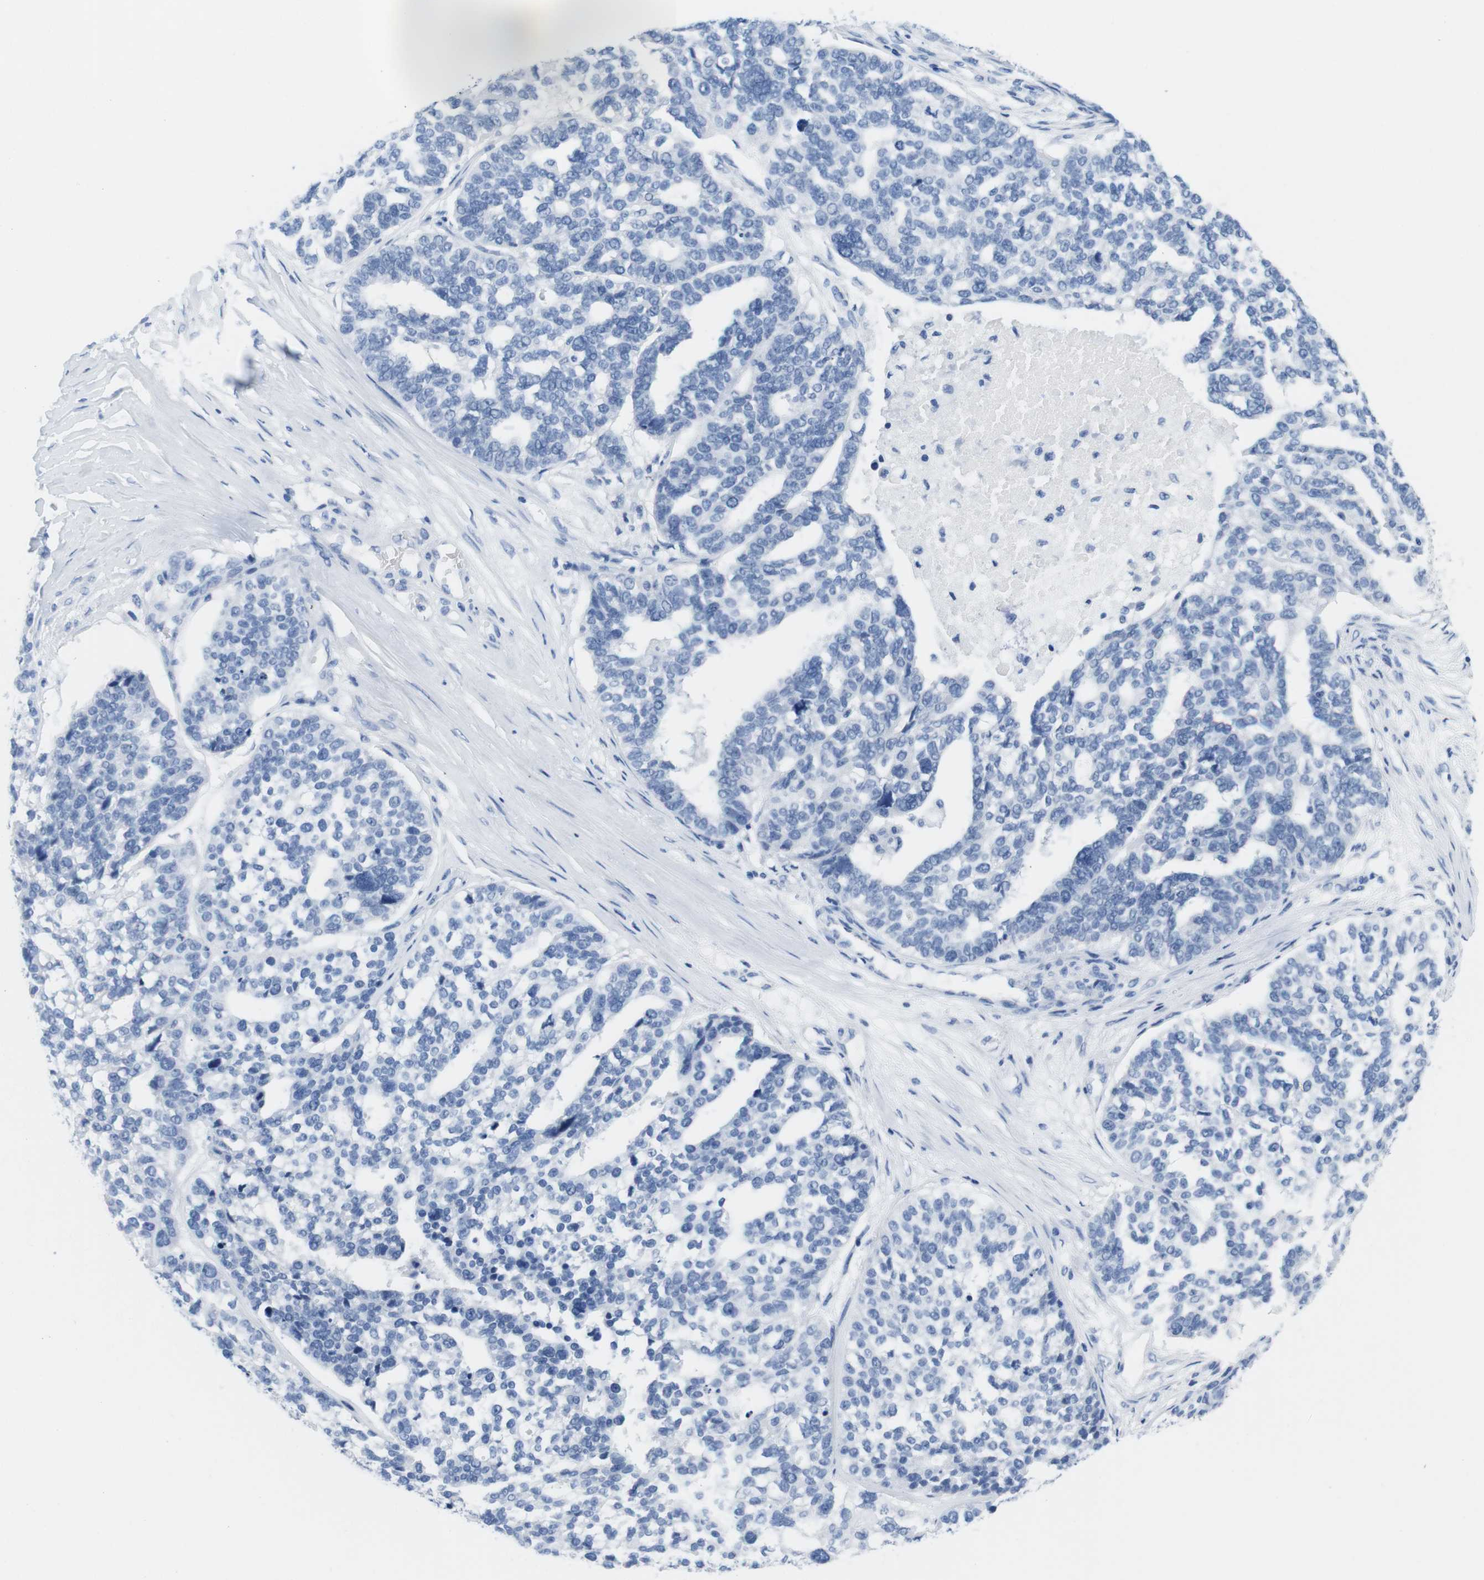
{"staining": {"intensity": "negative", "quantity": "none", "location": "none"}, "tissue": "ovarian cancer", "cell_type": "Tumor cells", "image_type": "cancer", "snomed": [{"axis": "morphology", "description": "Cystadenocarcinoma, serous, NOS"}, {"axis": "topography", "description": "Ovary"}], "caption": "Ovarian cancer was stained to show a protein in brown. There is no significant staining in tumor cells.", "gene": "MAP6", "patient": {"sex": "female", "age": 59}}